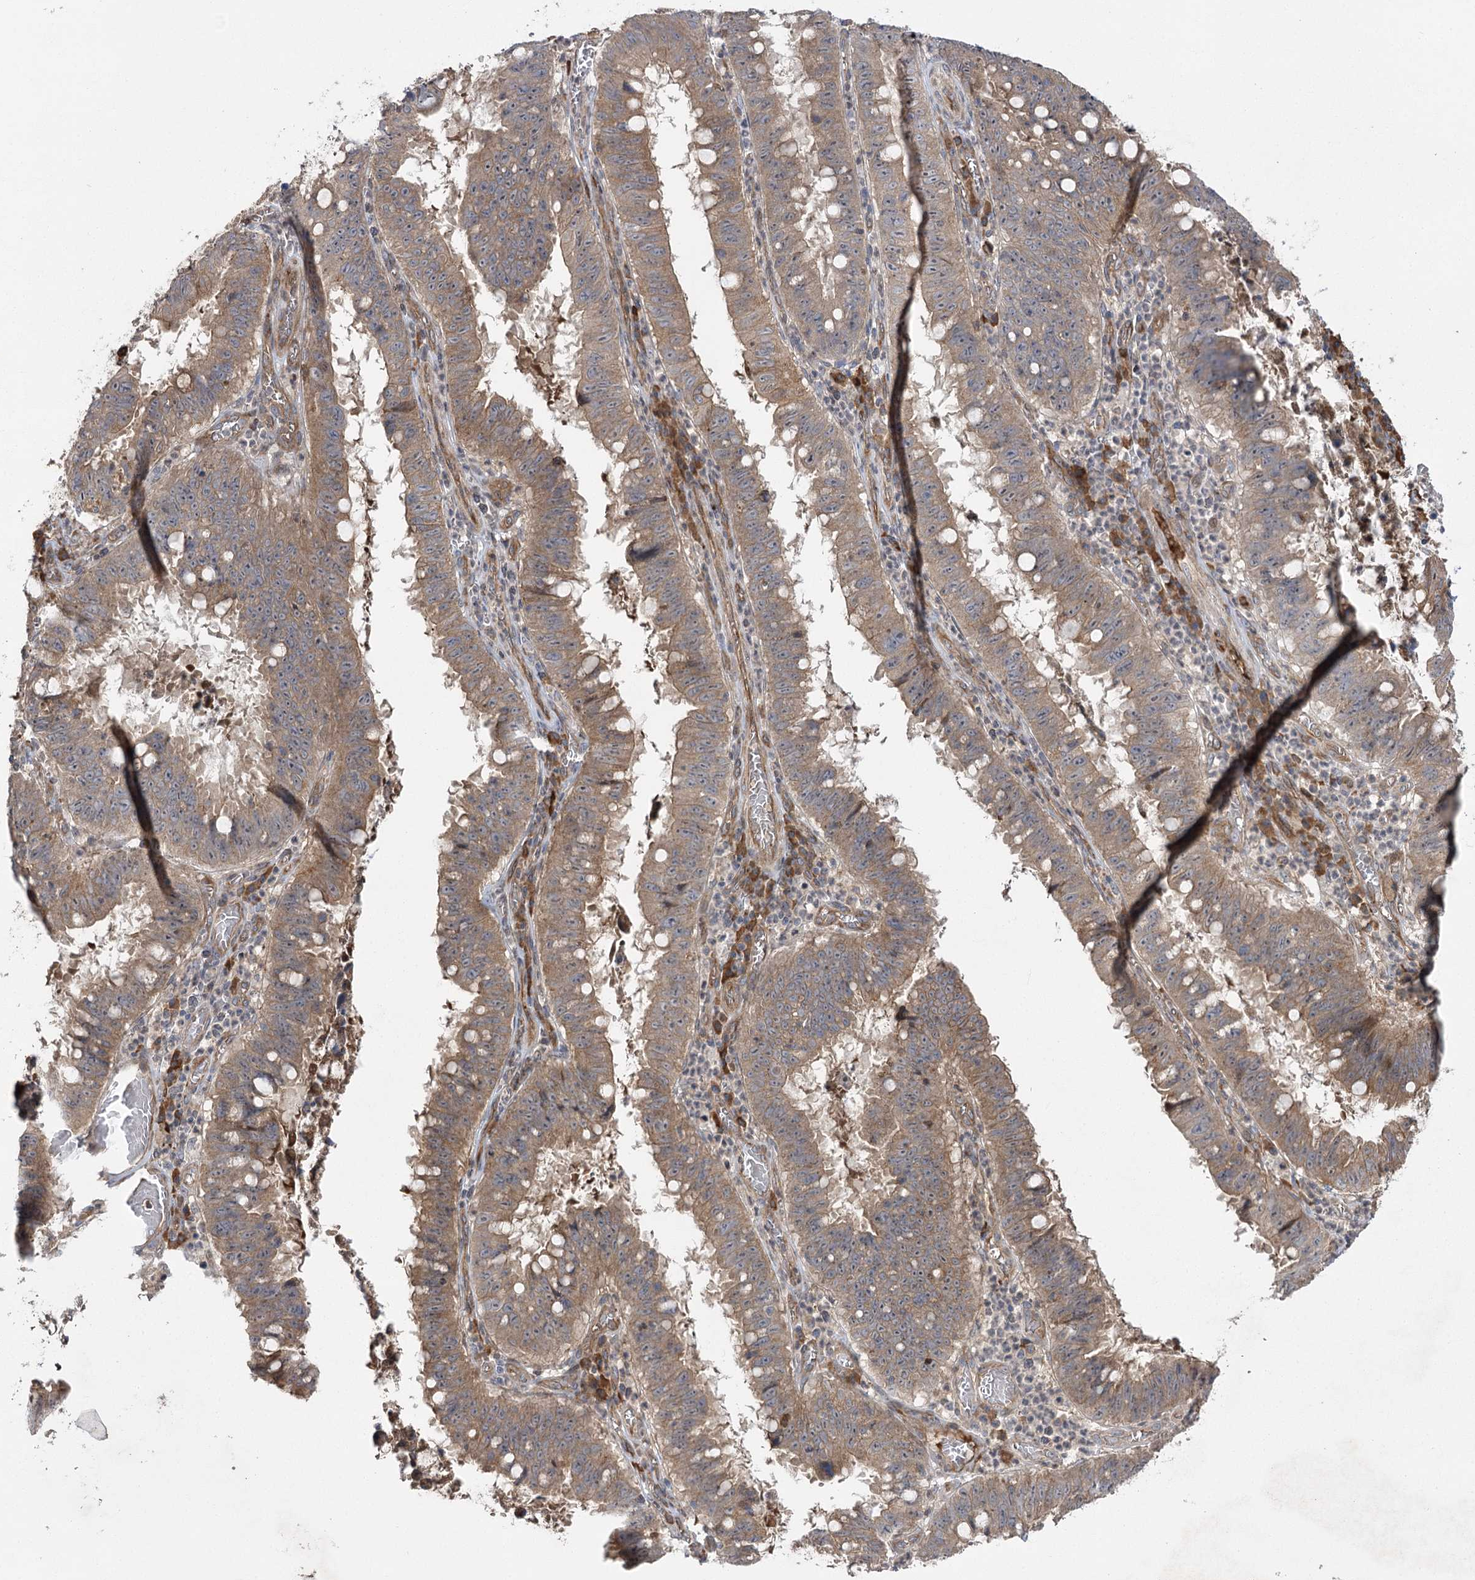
{"staining": {"intensity": "moderate", "quantity": ">75%", "location": "cytoplasmic/membranous"}, "tissue": "stomach cancer", "cell_type": "Tumor cells", "image_type": "cancer", "snomed": [{"axis": "morphology", "description": "Adenocarcinoma, NOS"}, {"axis": "topography", "description": "Stomach"}], "caption": "Human stomach adenocarcinoma stained with a brown dye displays moderate cytoplasmic/membranous positive staining in about >75% of tumor cells.", "gene": "KCNN2", "patient": {"sex": "male", "age": 59}}